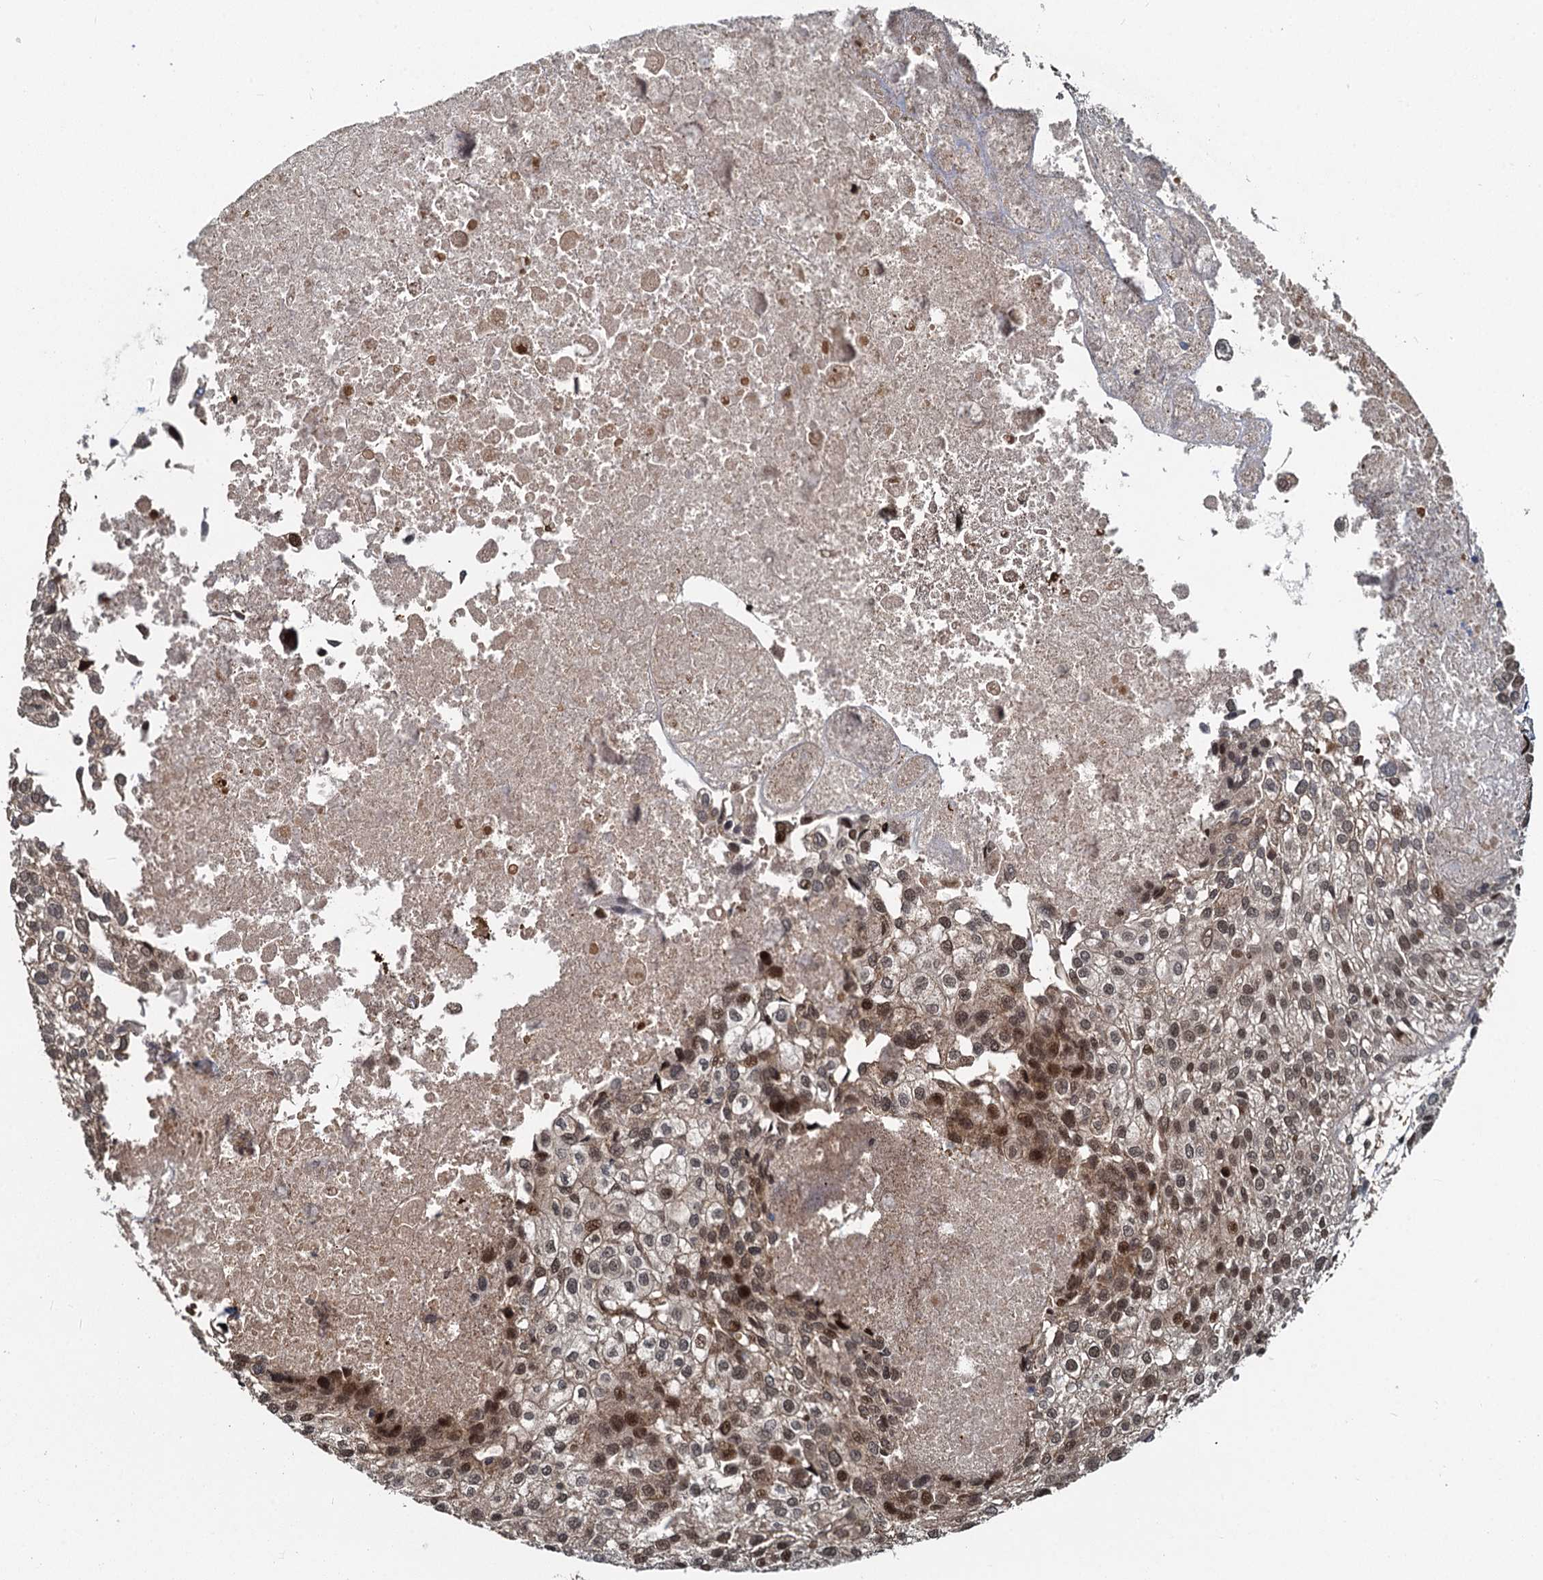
{"staining": {"intensity": "moderate", "quantity": "<25%", "location": "cytoplasmic/membranous,nuclear"}, "tissue": "urothelial cancer", "cell_type": "Tumor cells", "image_type": "cancer", "snomed": [{"axis": "morphology", "description": "Urothelial carcinoma, Low grade"}, {"axis": "topography", "description": "Urinary bladder"}], "caption": "This photomicrograph reveals immunohistochemistry staining of human urothelial cancer, with low moderate cytoplasmic/membranous and nuclear positivity in approximately <25% of tumor cells.", "gene": "FANCI", "patient": {"sex": "female", "age": 89}}